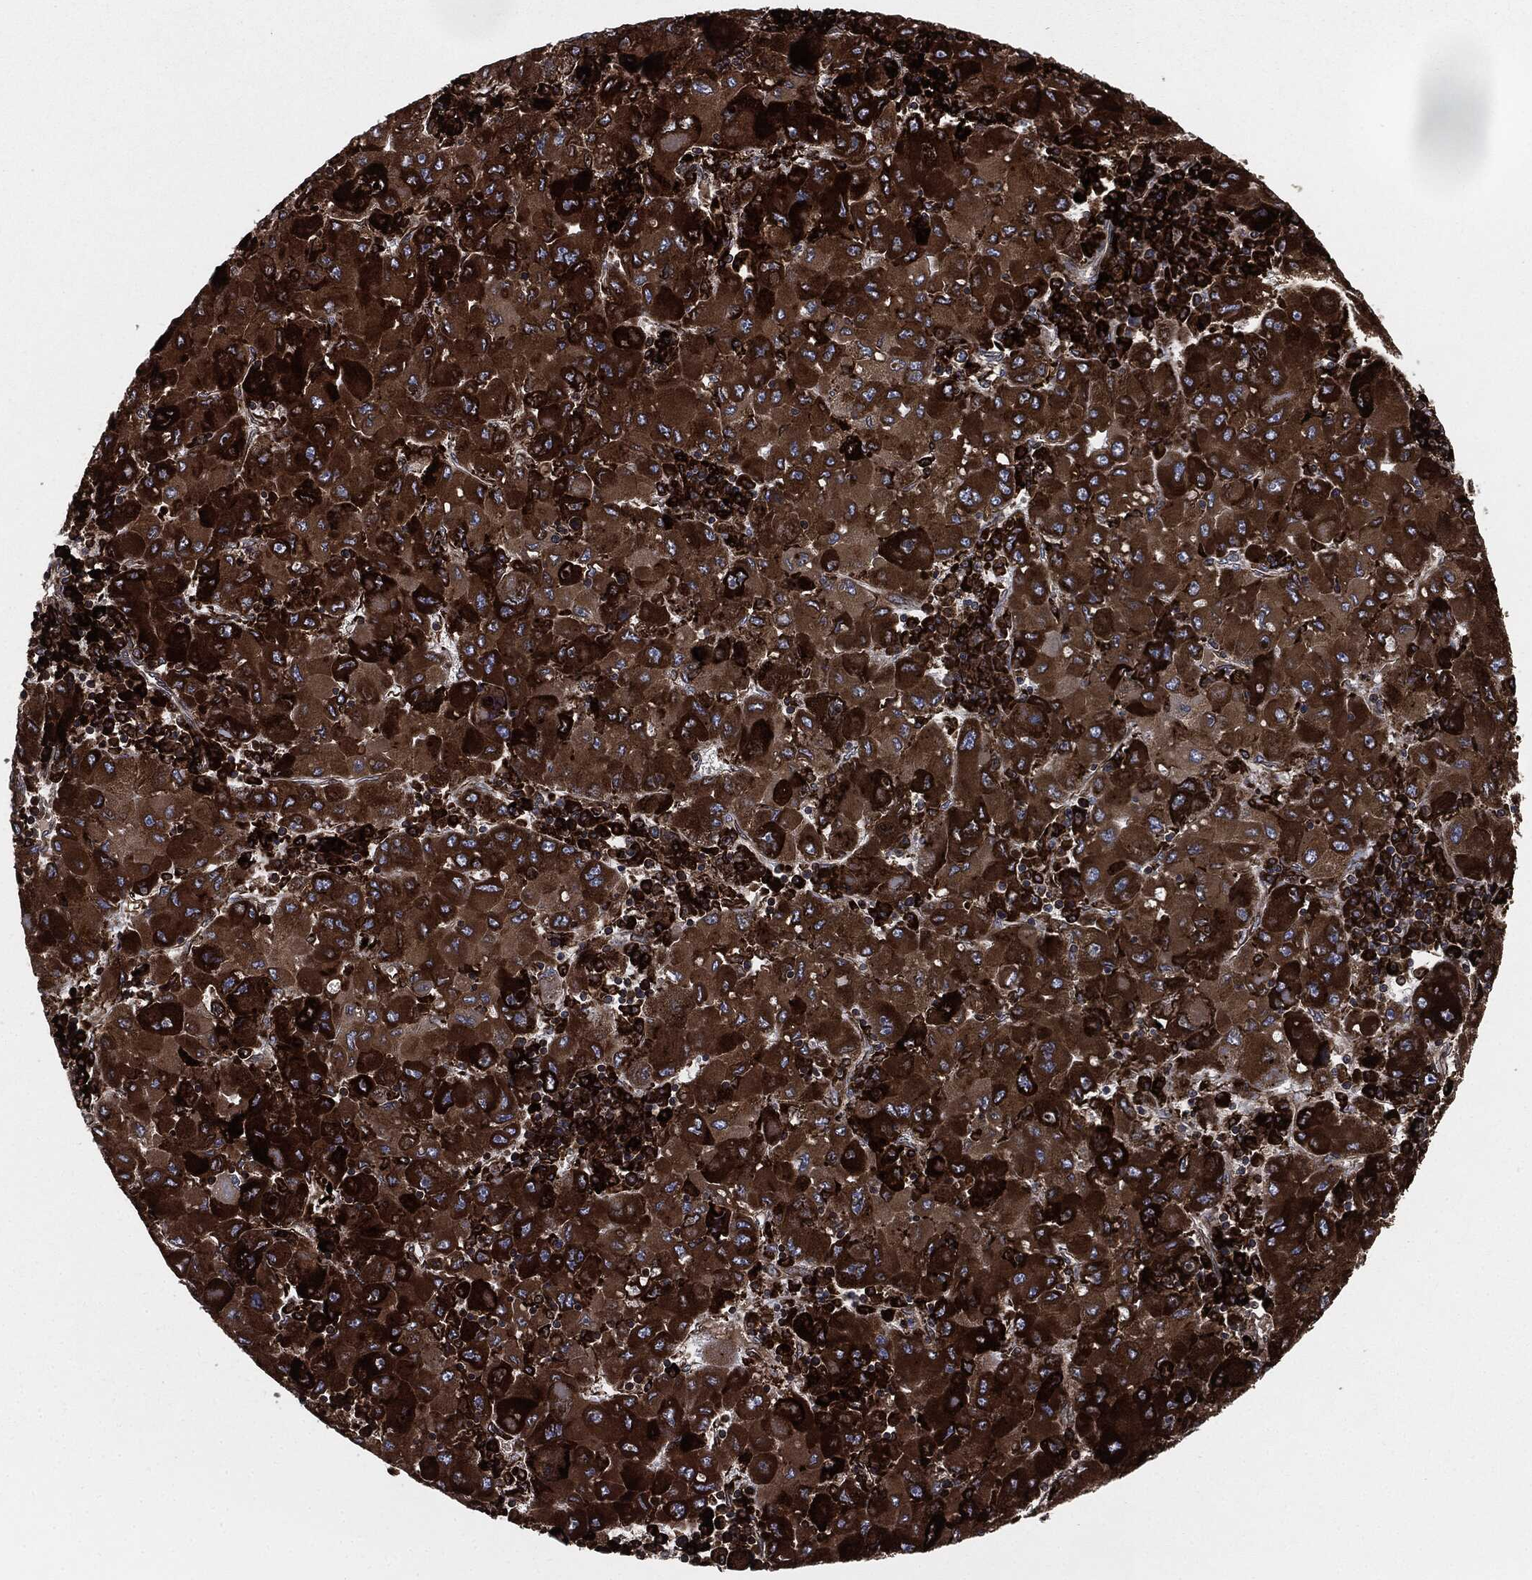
{"staining": {"intensity": "strong", "quantity": ">75%", "location": "cytoplasmic/membranous"}, "tissue": "liver cancer", "cell_type": "Tumor cells", "image_type": "cancer", "snomed": [{"axis": "morphology", "description": "Carcinoma, Hepatocellular, NOS"}, {"axis": "topography", "description": "Liver"}], "caption": "Liver cancer (hepatocellular carcinoma) stained for a protein exhibits strong cytoplasmic/membranous positivity in tumor cells.", "gene": "CALR", "patient": {"sex": "male", "age": 75}}